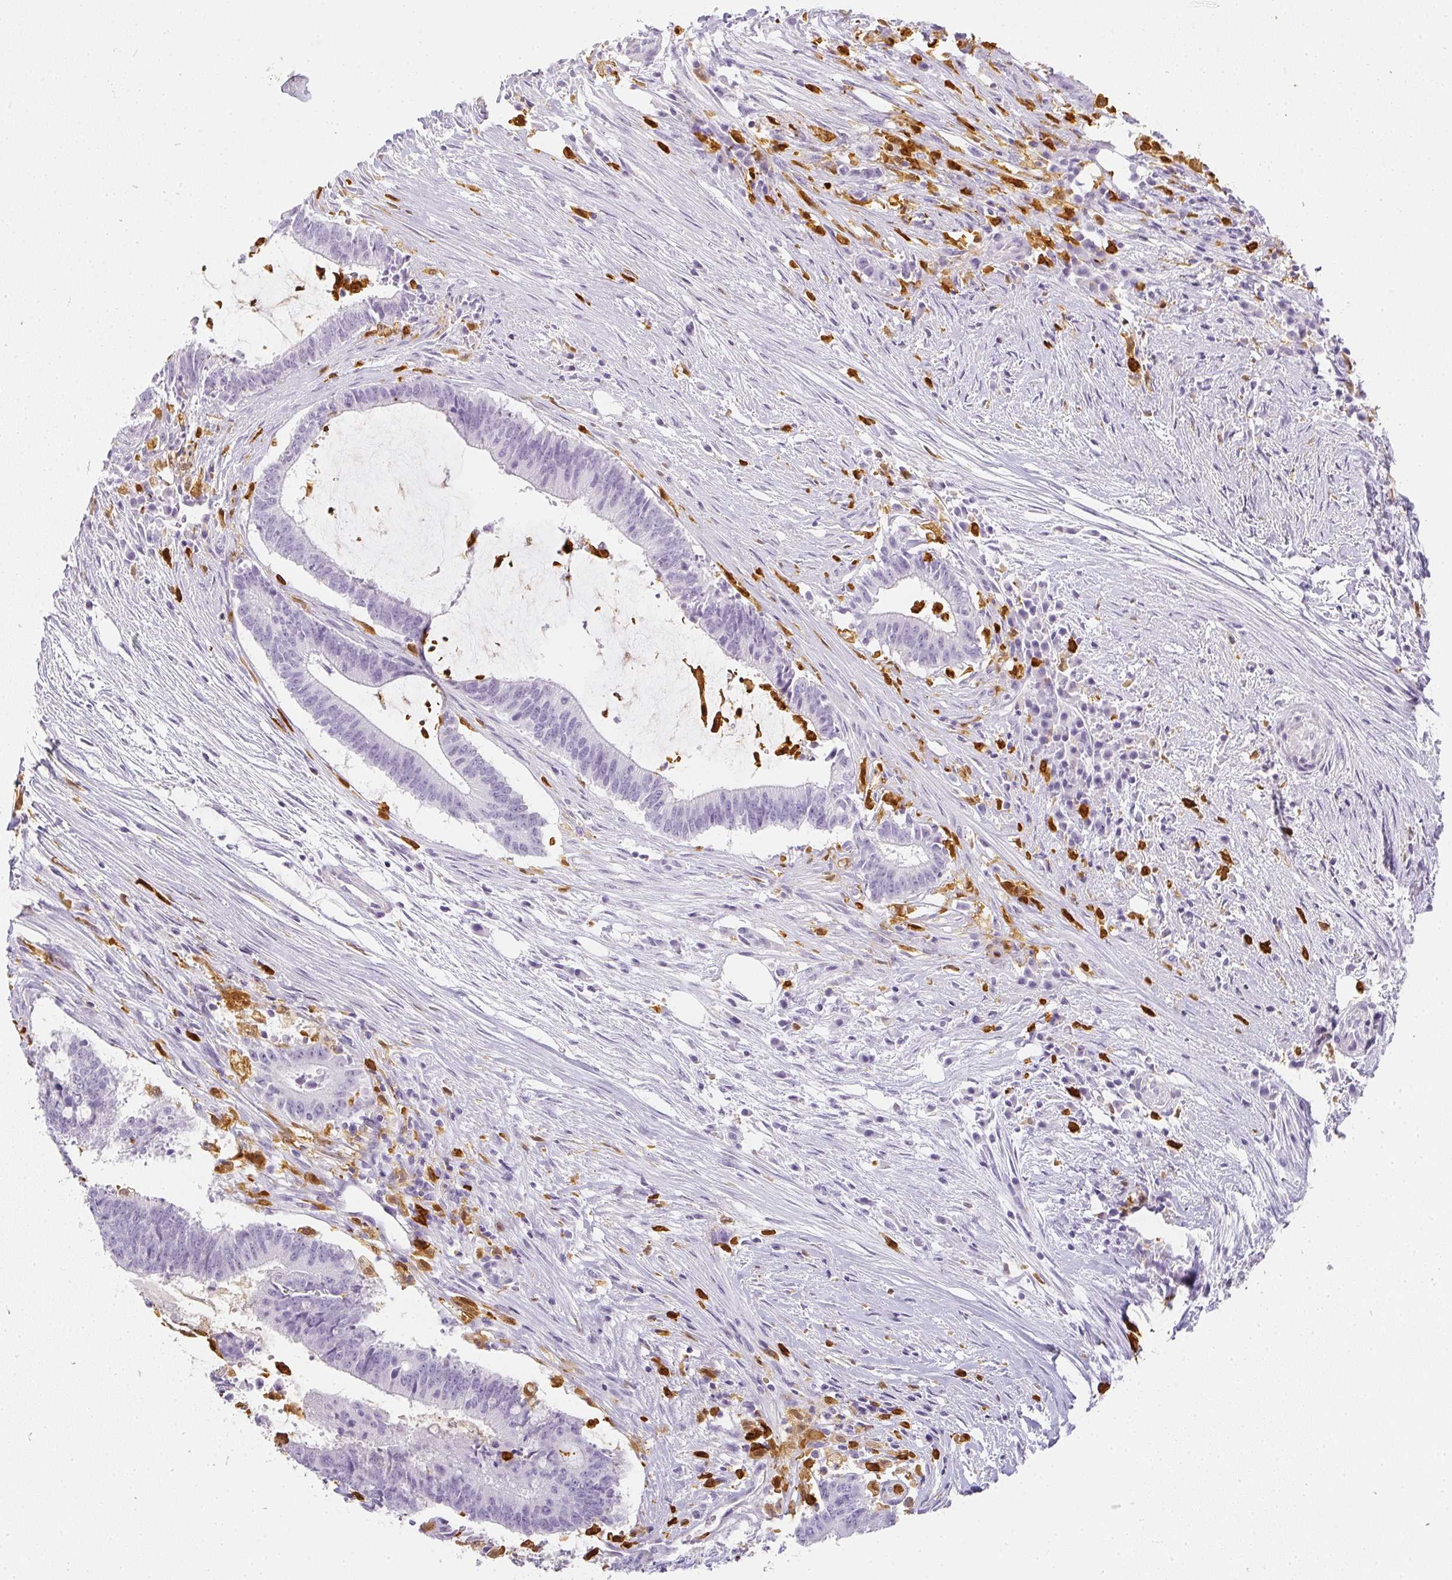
{"staining": {"intensity": "negative", "quantity": "none", "location": "none"}, "tissue": "colorectal cancer", "cell_type": "Tumor cells", "image_type": "cancer", "snomed": [{"axis": "morphology", "description": "Adenocarcinoma, NOS"}, {"axis": "topography", "description": "Colon"}], "caption": "The micrograph shows no staining of tumor cells in colorectal cancer.", "gene": "HK3", "patient": {"sex": "female", "age": 43}}